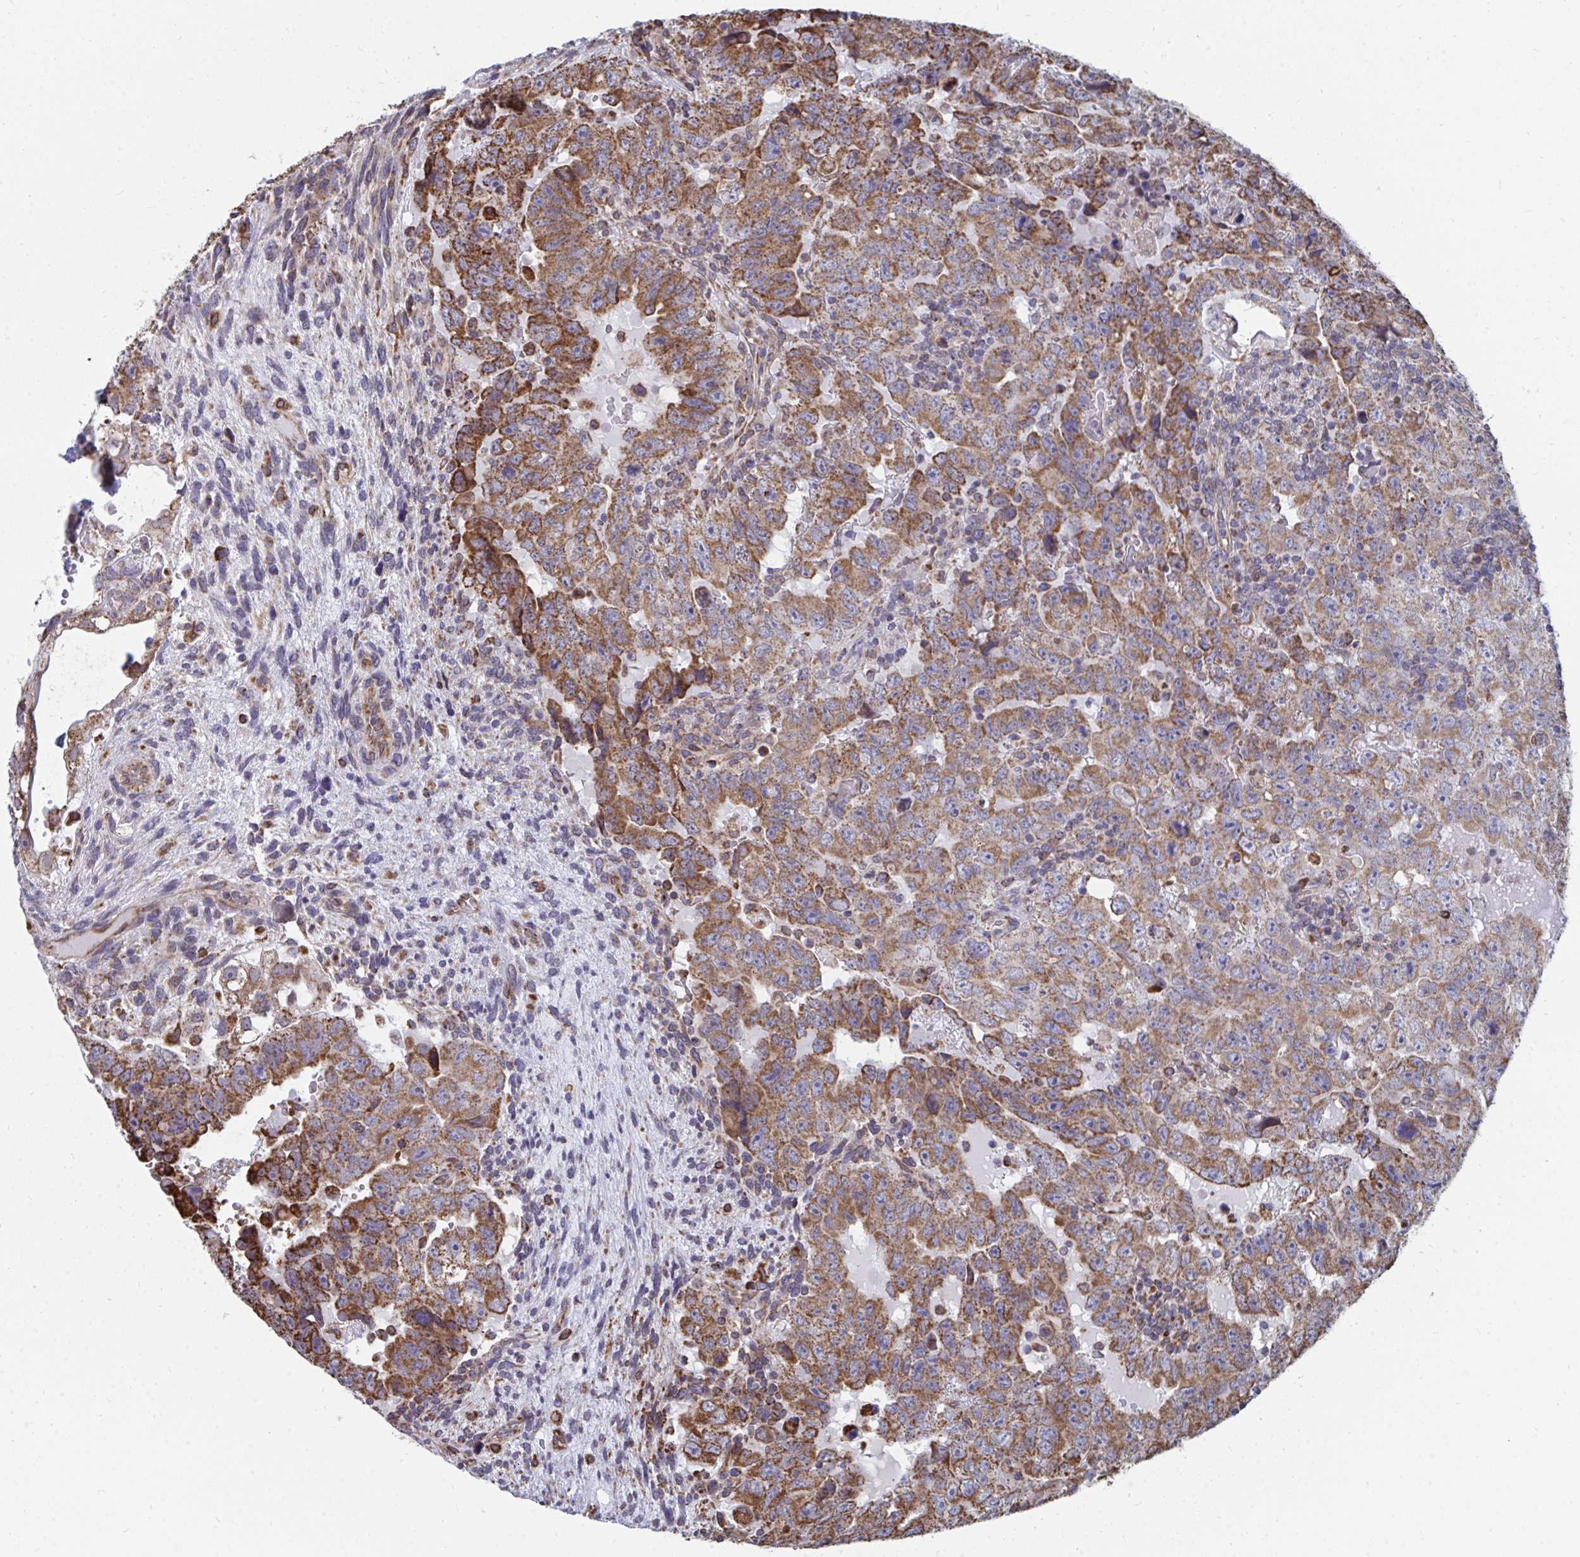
{"staining": {"intensity": "moderate", "quantity": ">75%", "location": "cytoplasmic/membranous"}, "tissue": "testis cancer", "cell_type": "Tumor cells", "image_type": "cancer", "snomed": [{"axis": "morphology", "description": "Carcinoma, Embryonal, NOS"}, {"axis": "topography", "description": "Testis"}], "caption": "Protein staining of testis cancer tissue reveals moderate cytoplasmic/membranous positivity in about >75% of tumor cells.", "gene": "ELAVL1", "patient": {"sex": "male", "age": 24}}